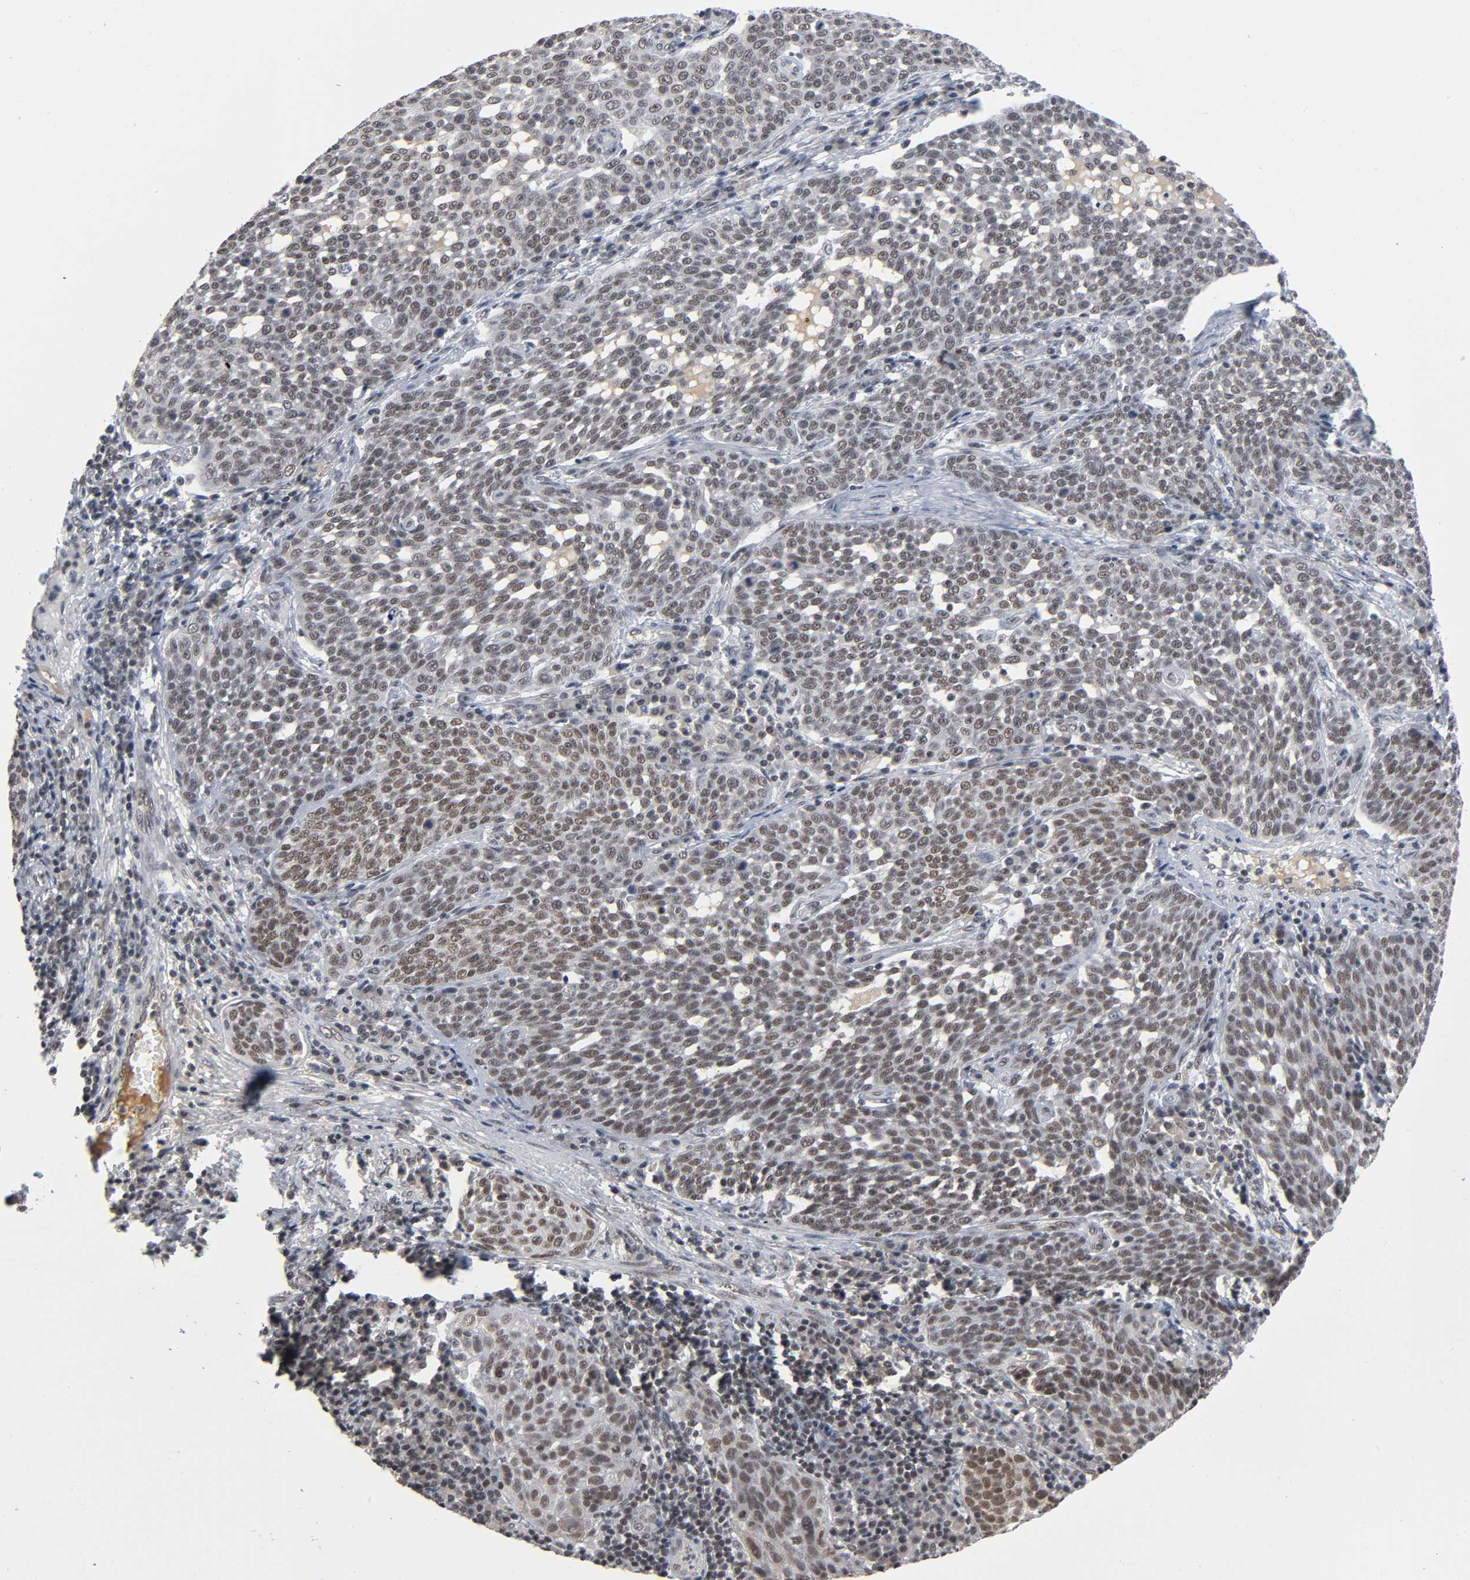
{"staining": {"intensity": "weak", "quantity": "25%-75%", "location": "cytoplasmic/membranous,nuclear"}, "tissue": "cervical cancer", "cell_type": "Tumor cells", "image_type": "cancer", "snomed": [{"axis": "morphology", "description": "Squamous cell carcinoma, NOS"}, {"axis": "topography", "description": "Cervix"}], "caption": "Tumor cells reveal weak cytoplasmic/membranous and nuclear staining in approximately 25%-75% of cells in cervical squamous cell carcinoma. Using DAB (3,3'-diaminobenzidine) (brown) and hematoxylin (blue) stains, captured at high magnification using brightfield microscopy.", "gene": "ZNF384", "patient": {"sex": "female", "age": 34}}